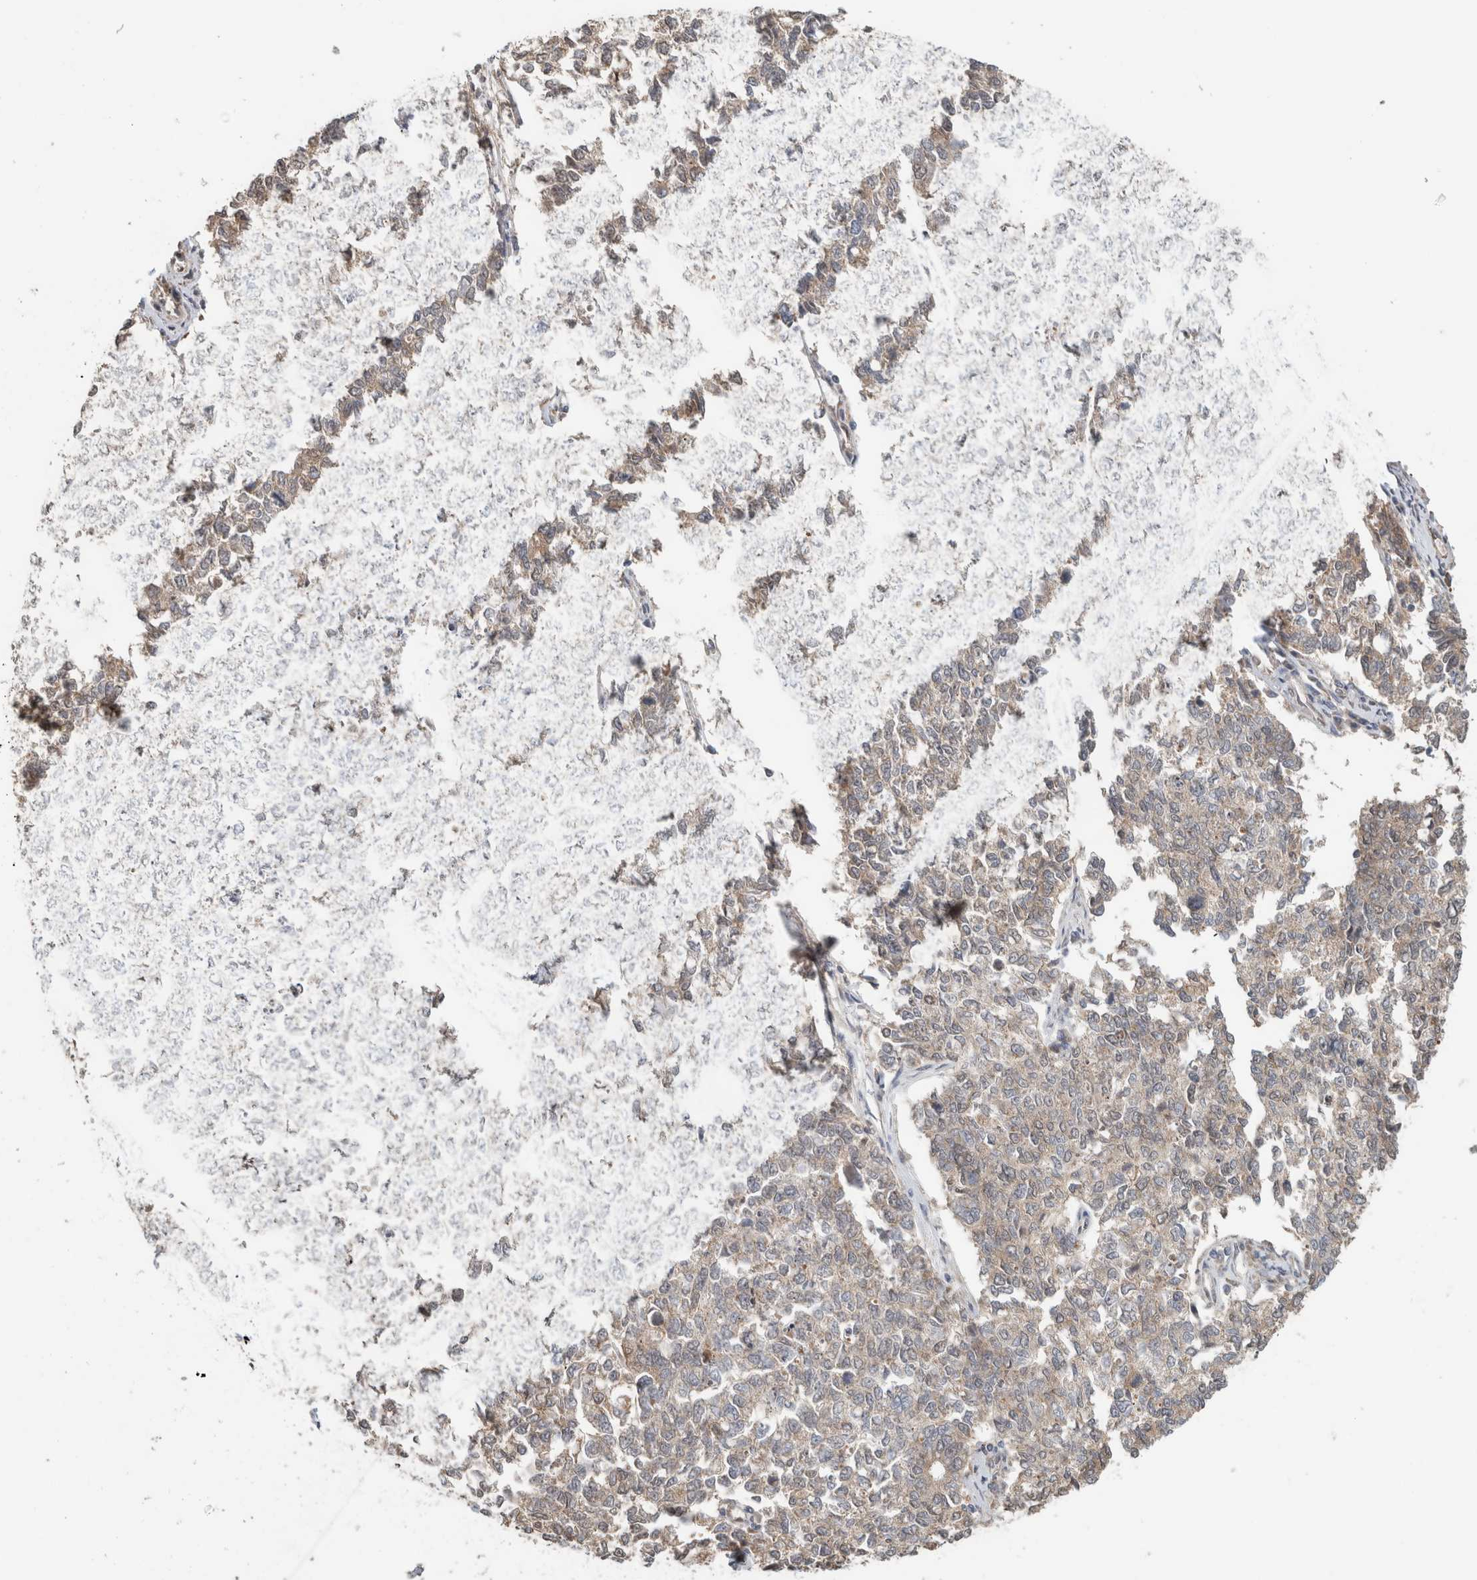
{"staining": {"intensity": "weak", "quantity": "<25%", "location": "cytoplasmic/membranous"}, "tissue": "cervical cancer", "cell_type": "Tumor cells", "image_type": "cancer", "snomed": [{"axis": "morphology", "description": "Squamous cell carcinoma, NOS"}, {"axis": "topography", "description": "Cervix"}], "caption": "This is an IHC histopathology image of cervical cancer. There is no staining in tumor cells.", "gene": "GINS4", "patient": {"sex": "female", "age": 63}}